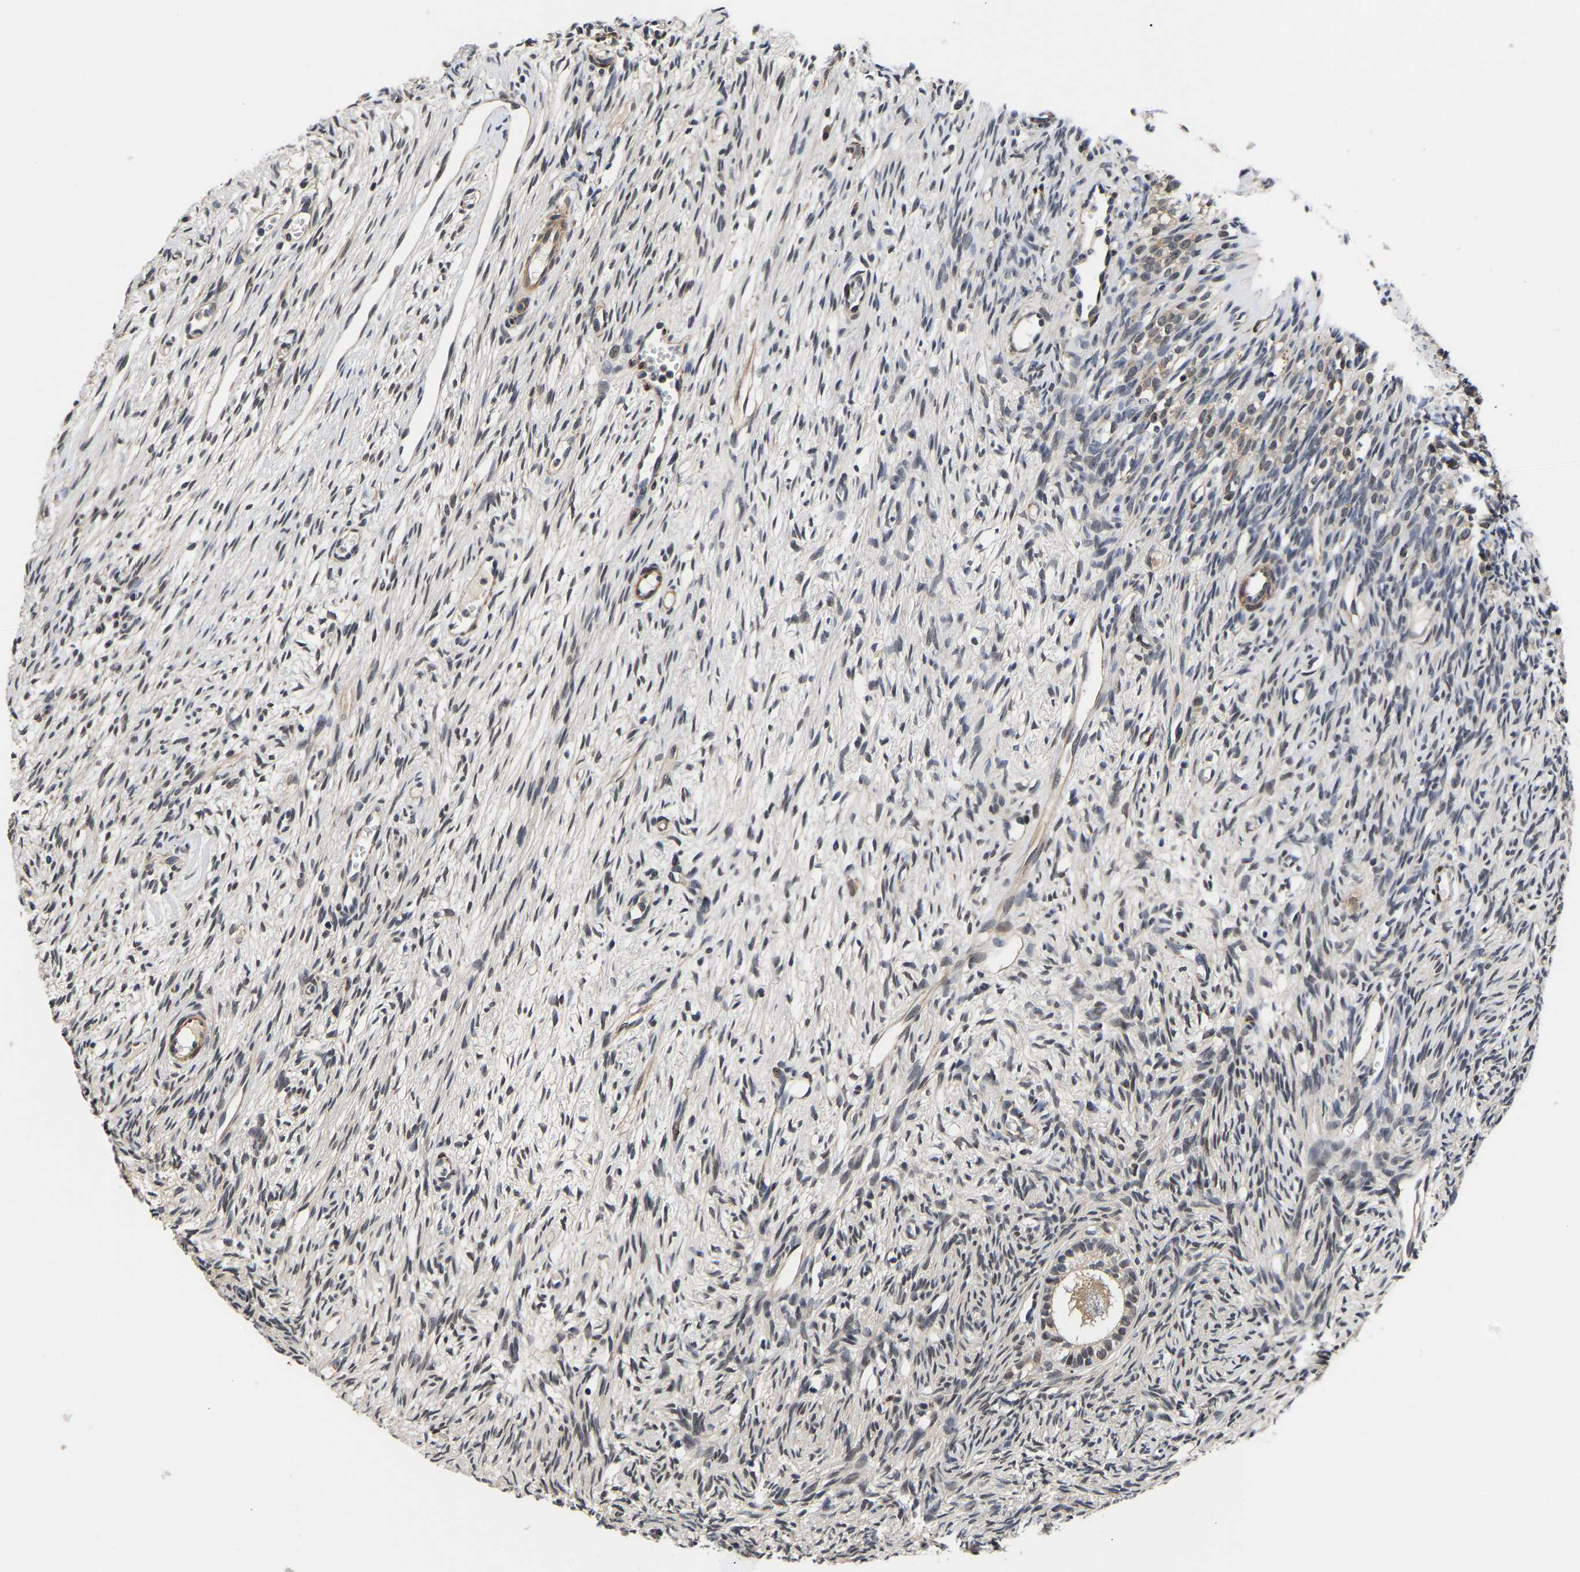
{"staining": {"intensity": "weak", "quantity": ">75%", "location": "cytoplasmic/membranous"}, "tissue": "ovary", "cell_type": "Follicle cells", "image_type": "normal", "snomed": [{"axis": "morphology", "description": "Normal tissue, NOS"}, {"axis": "topography", "description": "Ovary"}], "caption": "High-power microscopy captured an IHC image of normal ovary, revealing weak cytoplasmic/membranous positivity in about >75% of follicle cells.", "gene": "METTL16", "patient": {"sex": "female", "age": 33}}